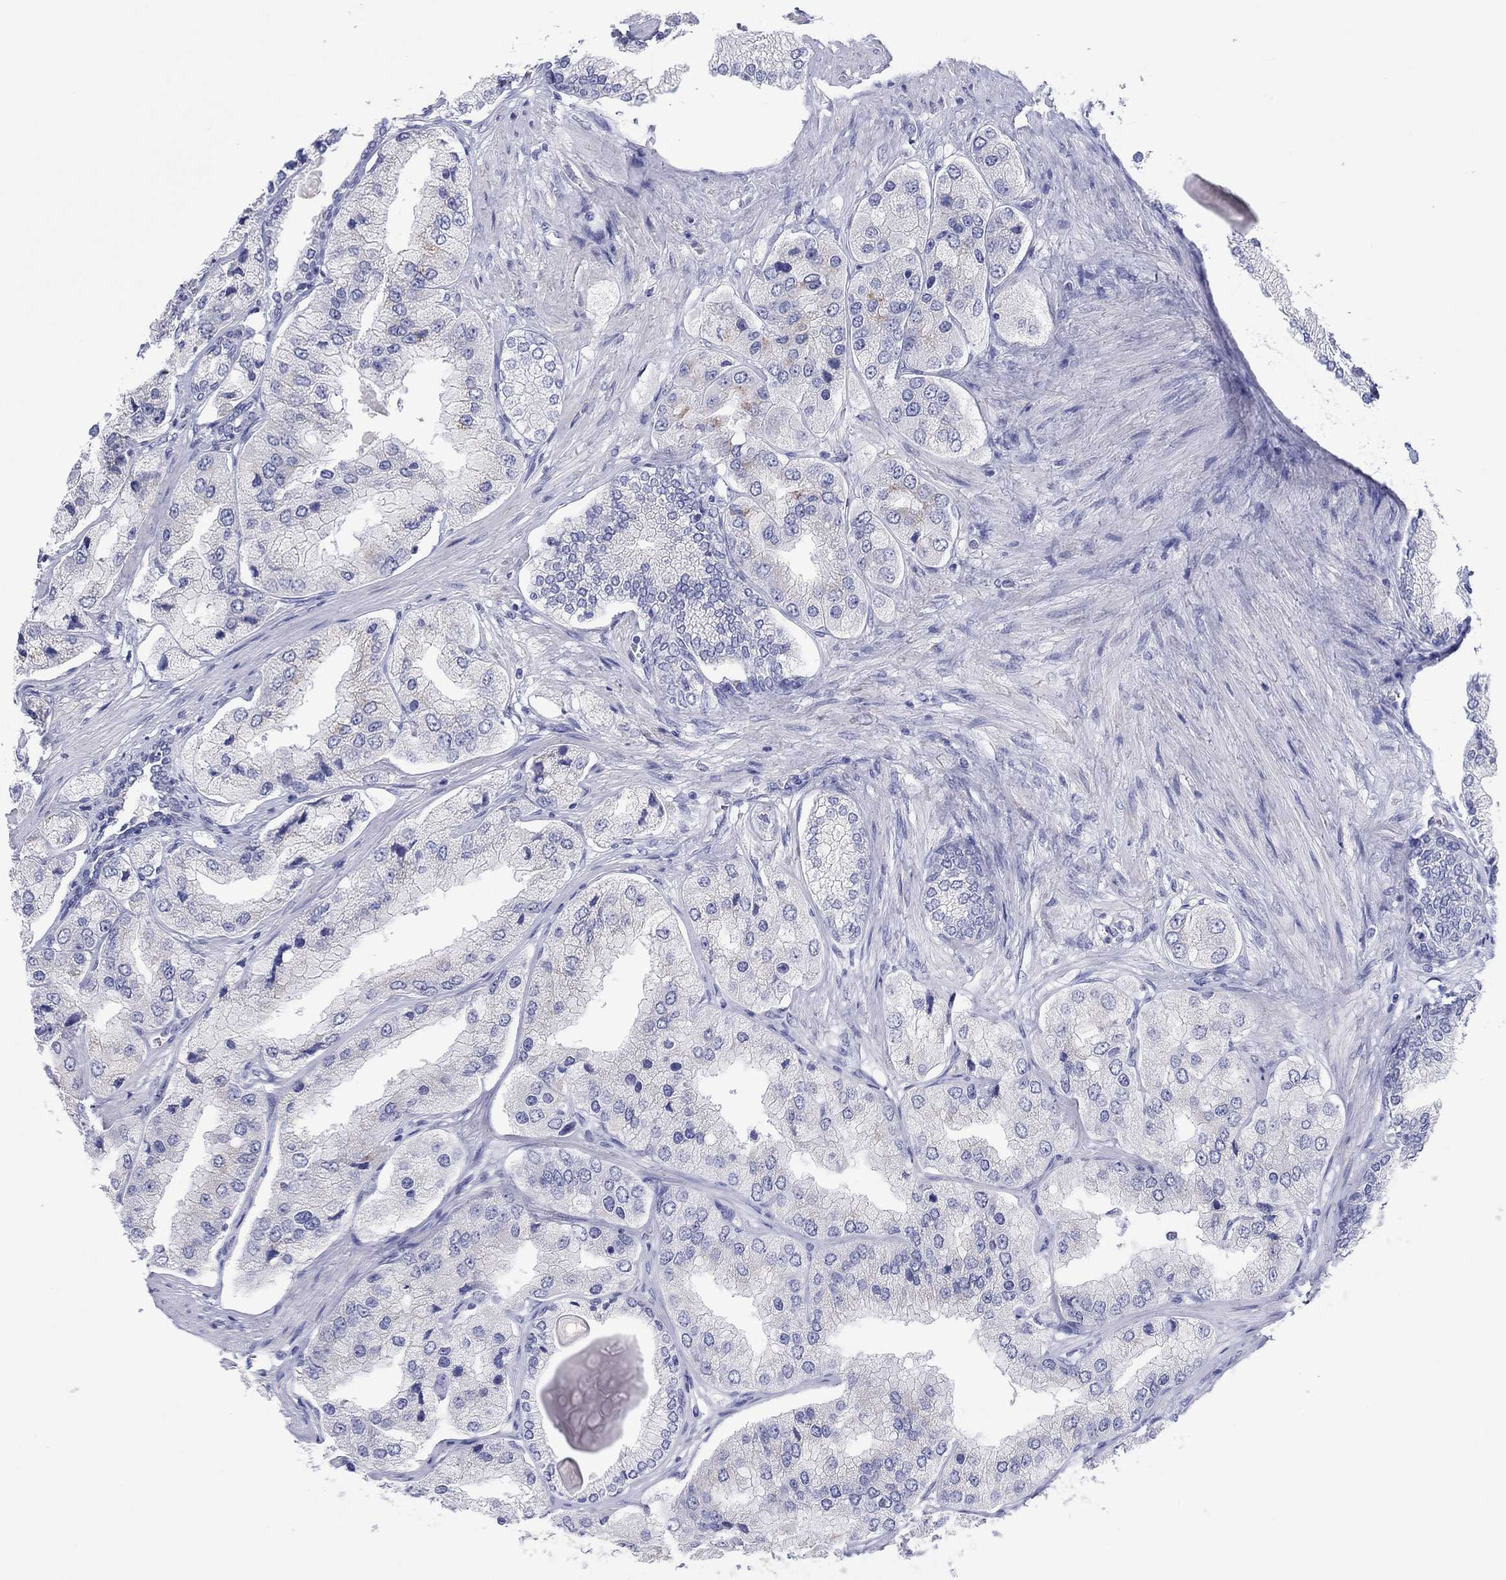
{"staining": {"intensity": "negative", "quantity": "none", "location": "none"}, "tissue": "prostate cancer", "cell_type": "Tumor cells", "image_type": "cancer", "snomed": [{"axis": "morphology", "description": "Adenocarcinoma, Low grade"}, {"axis": "topography", "description": "Prostate"}], "caption": "Prostate cancer was stained to show a protein in brown. There is no significant positivity in tumor cells.", "gene": "ERICH3", "patient": {"sex": "male", "age": 69}}